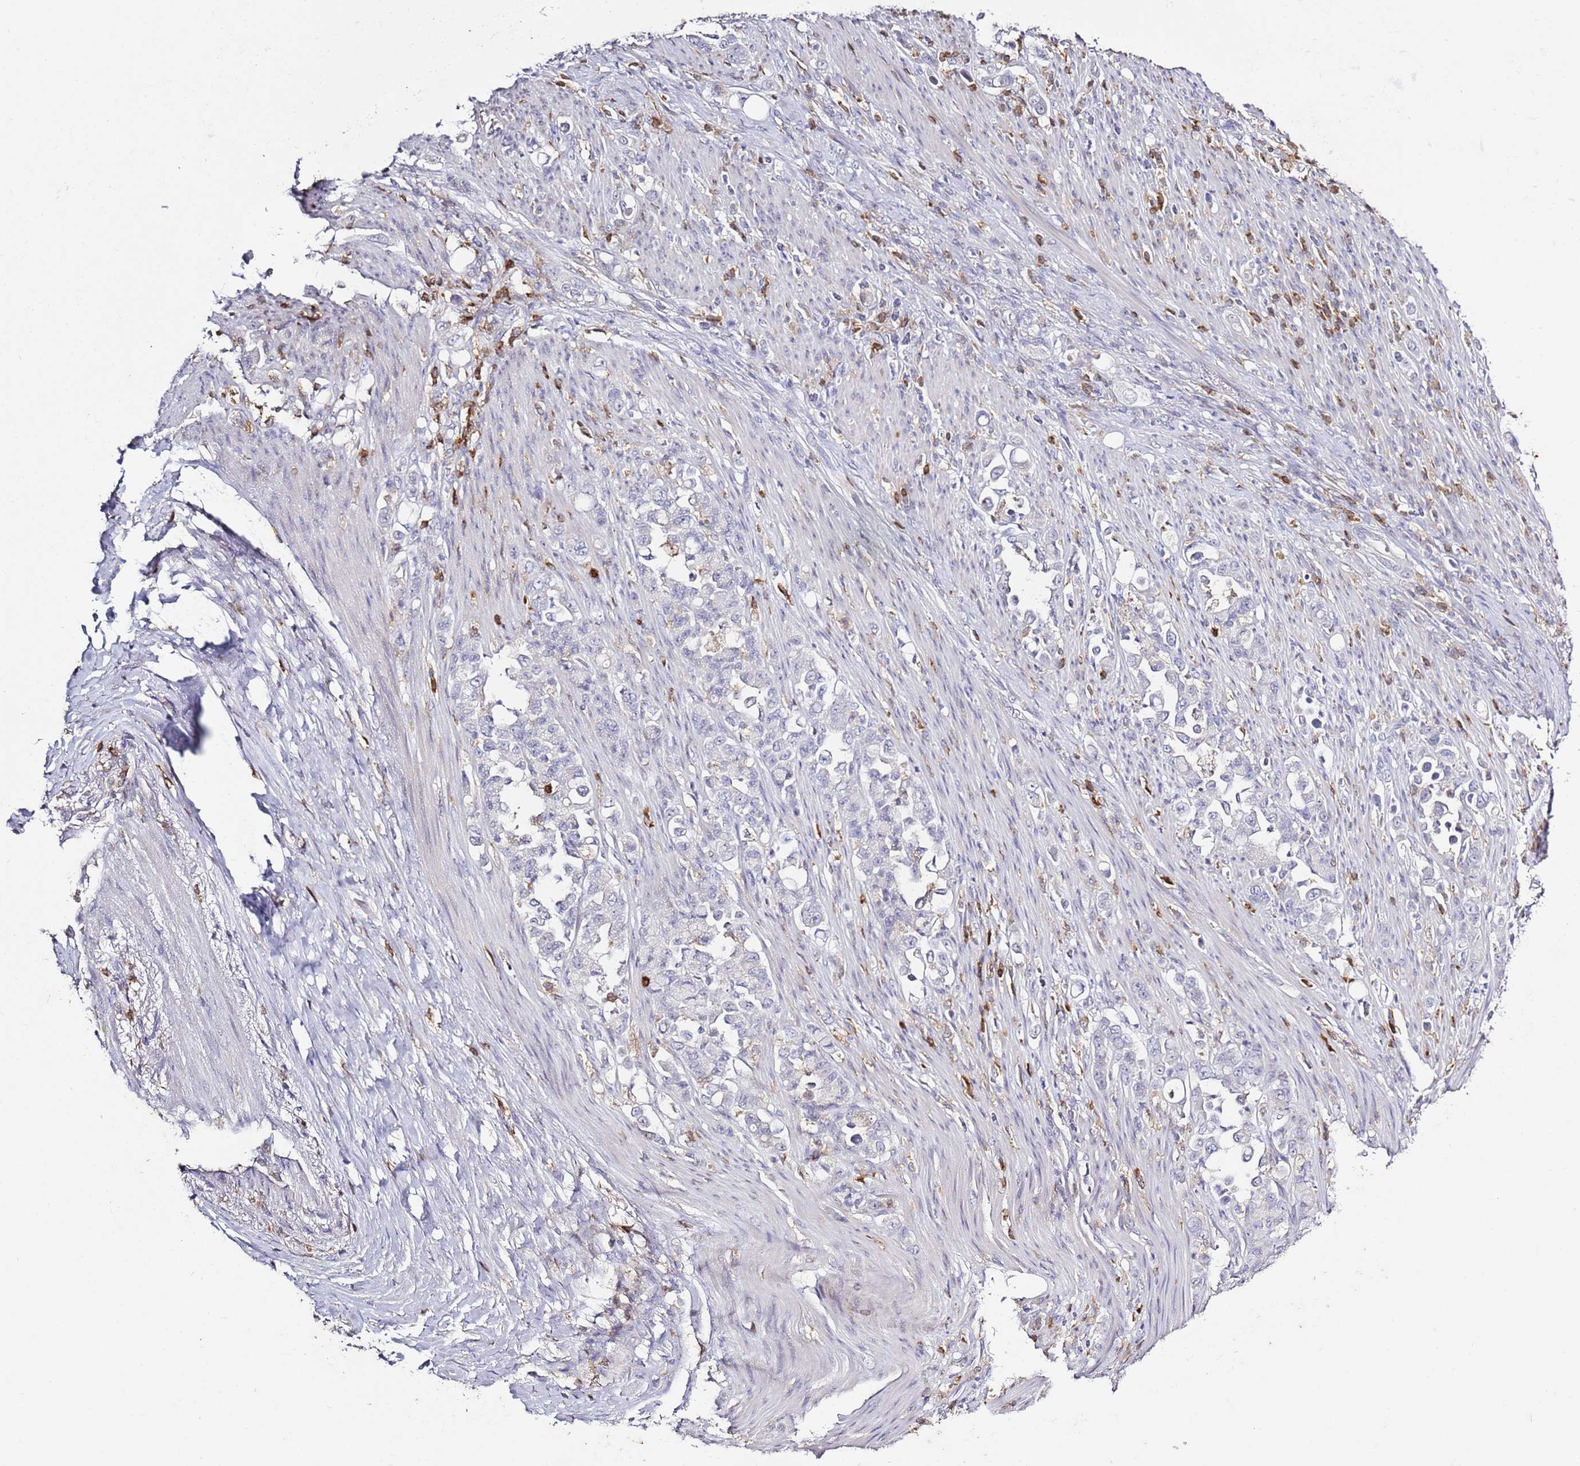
{"staining": {"intensity": "negative", "quantity": "none", "location": "none"}, "tissue": "stomach cancer", "cell_type": "Tumor cells", "image_type": "cancer", "snomed": [{"axis": "morphology", "description": "Normal tissue, NOS"}, {"axis": "morphology", "description": "Adenocarcinoma, NOS"}, {"axis": "topography", "description": "Stomach"}], "caption": "Adenocarcinoma (stomach) was stained to show a protein in brown. There is no significant positivity in tumor cells.", "gene": "LPXN", "patient": {"sex": "female", "age": 79}}